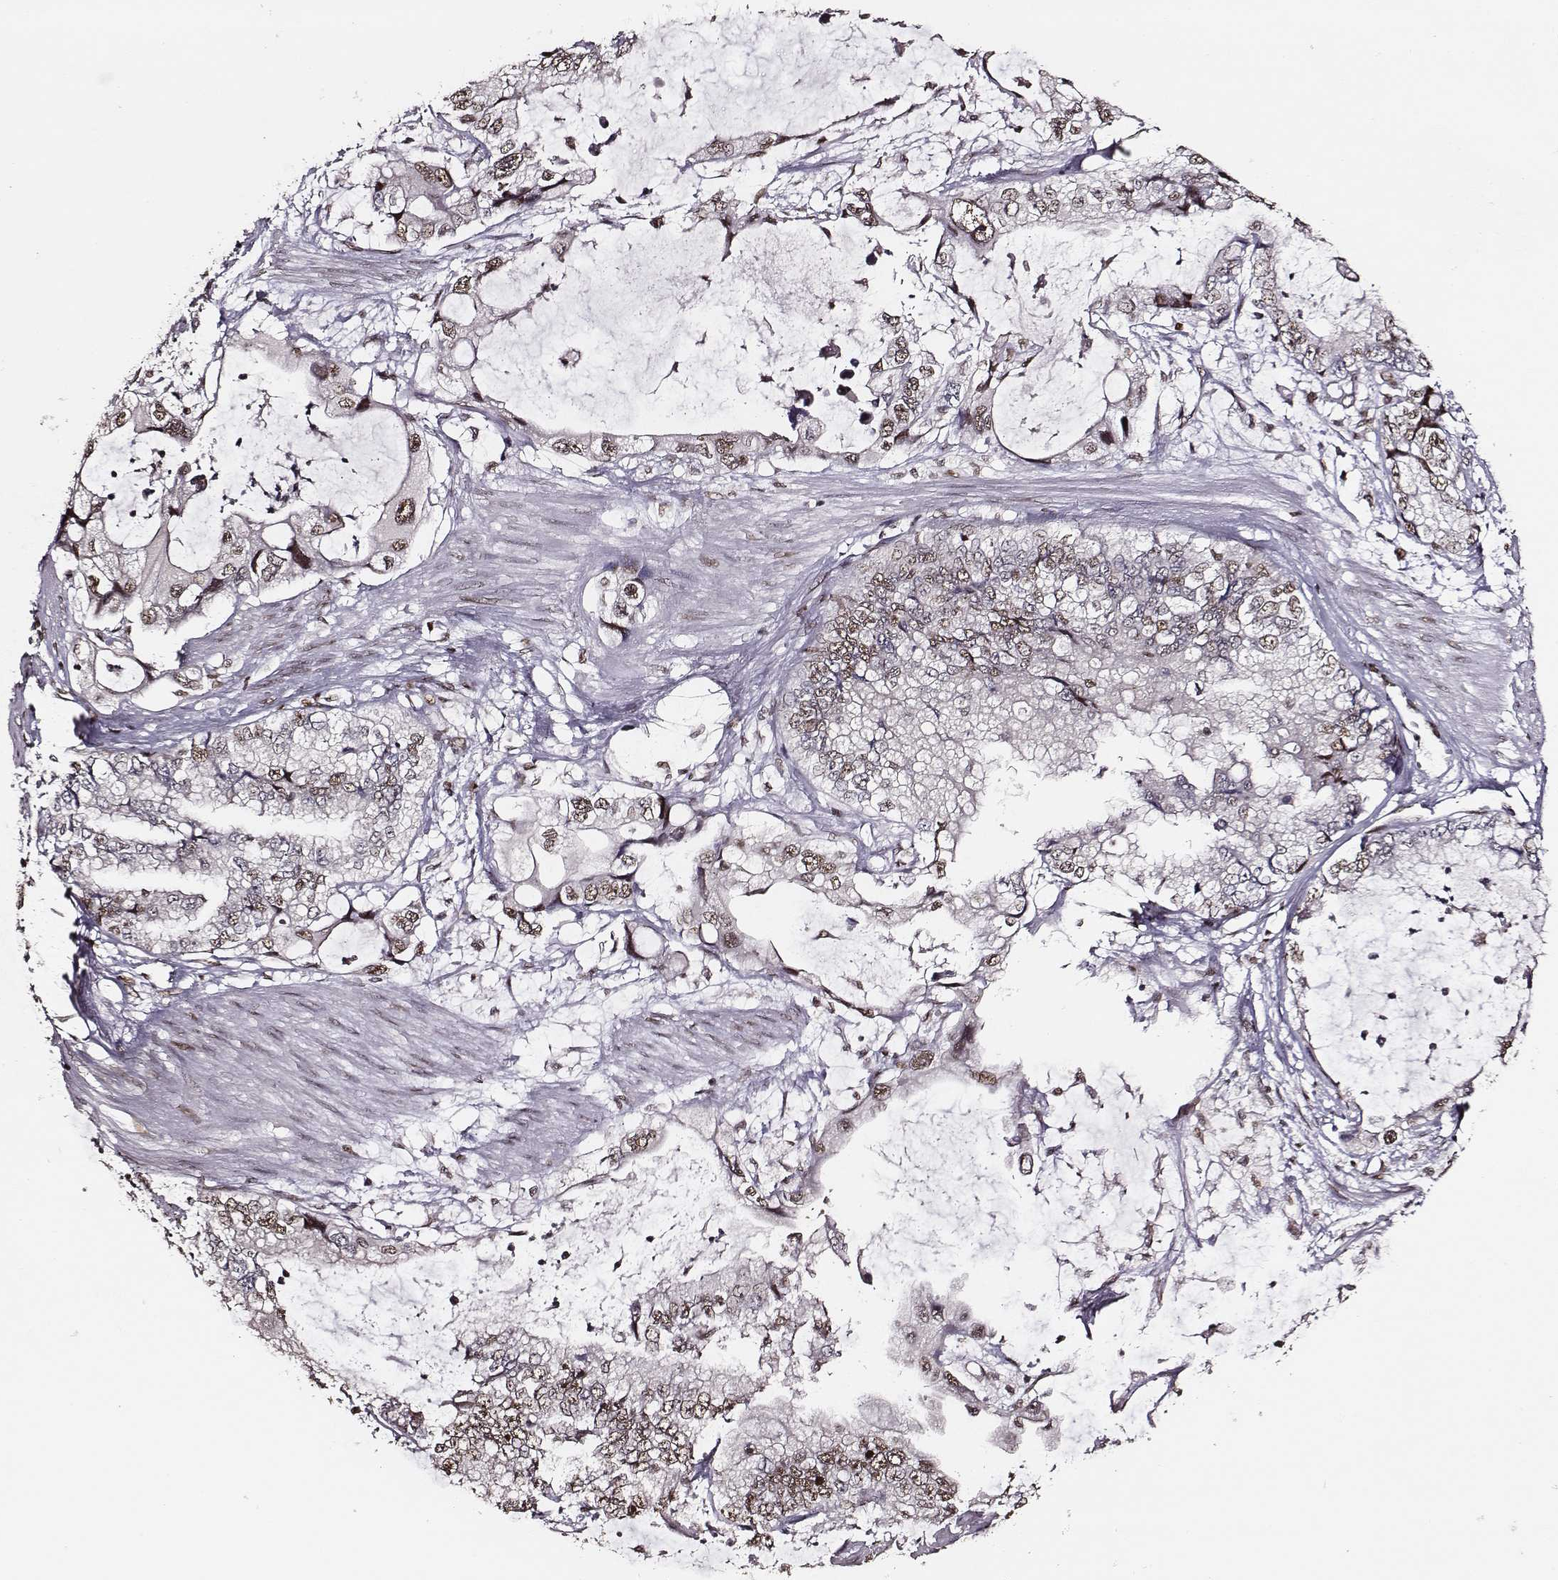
{"staining": {"intensity": "moderate", "quantity": ">75%", "location": "nuclear"}, "tissue": "stomach cancer", "cell_type": "Tumor cells", "image_type": "cancer", "snomed": [{"axis": "morphology", "description": "Adenocarcinoma, NOS"}, {"axis": "topography", "description": "Pancreas"}, {"axis": "topography", "description": "Stomach, upper"}, {"axis": "topography", "description": "Stomach"}], "caption": "Immunohistochemical staining of stomach adenocarcinoma shows medium levels of moderate nuclear protein positivity in approximately >75% of tumor cells. Ihc stains the protein of interest in brown and the nuclei are stained blue.", "gene": "PPARA", "patient": {"sex": "male", "age": 77}}